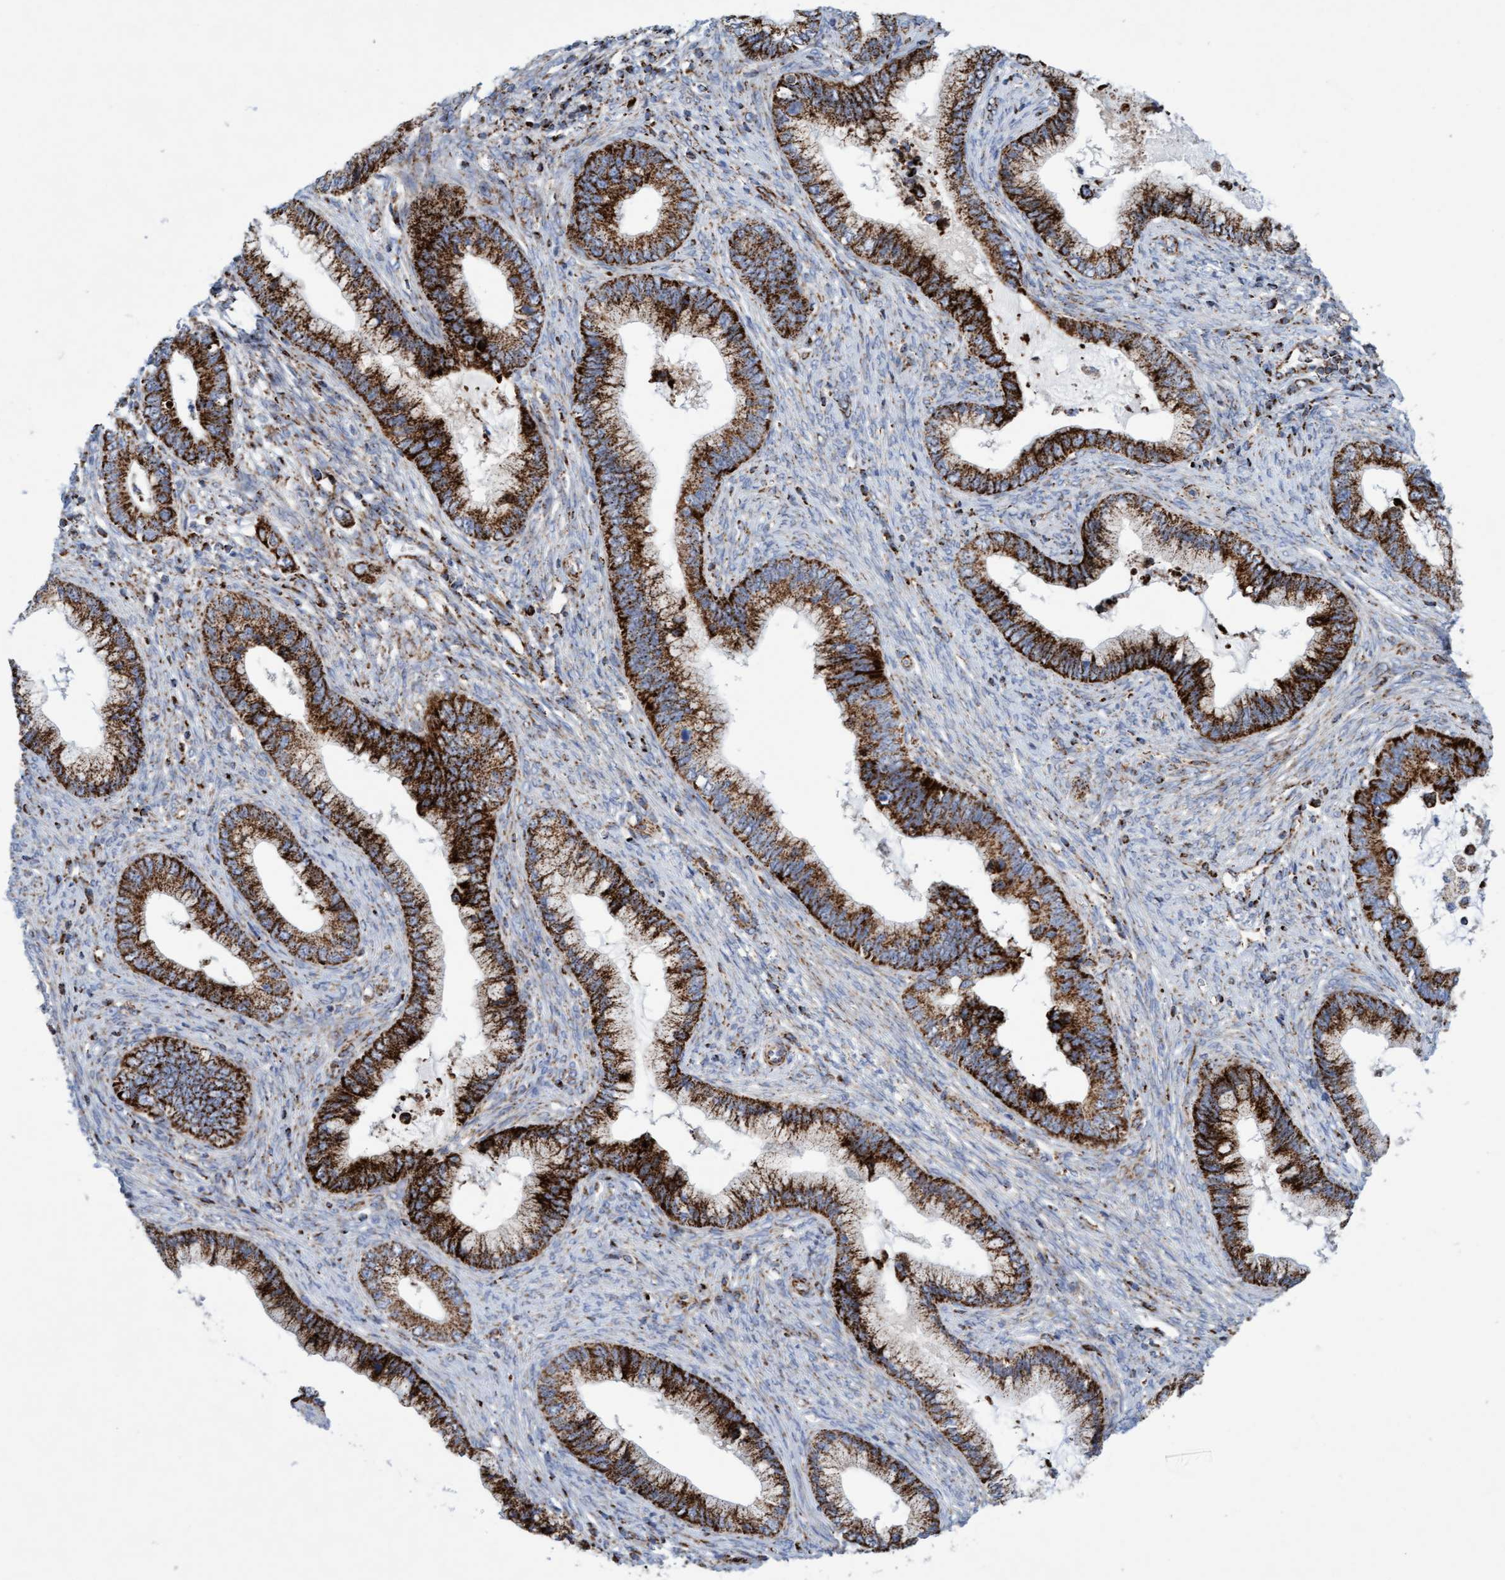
{"staining": {"intensity": "strong", "quantity": ">75%", "location": "cytoplasmic/membranous"}, "tissue": "cervical cancer", "cell_type": "Tumor cells", "image_type": "cancer", "snomed": [{"axis": "morphology", "description": "Adenocarcinoma, NOS"}, {"axis": "topography", "description": "Cervix"}], "caption": "This is an image of IHC staining of cervical adenocarcinoma, which shows strong expression in the cytoplasmic/membranous of tumor cells.", "gene": "GGTA1", "patient": {"sex": "female", "age": 44}}